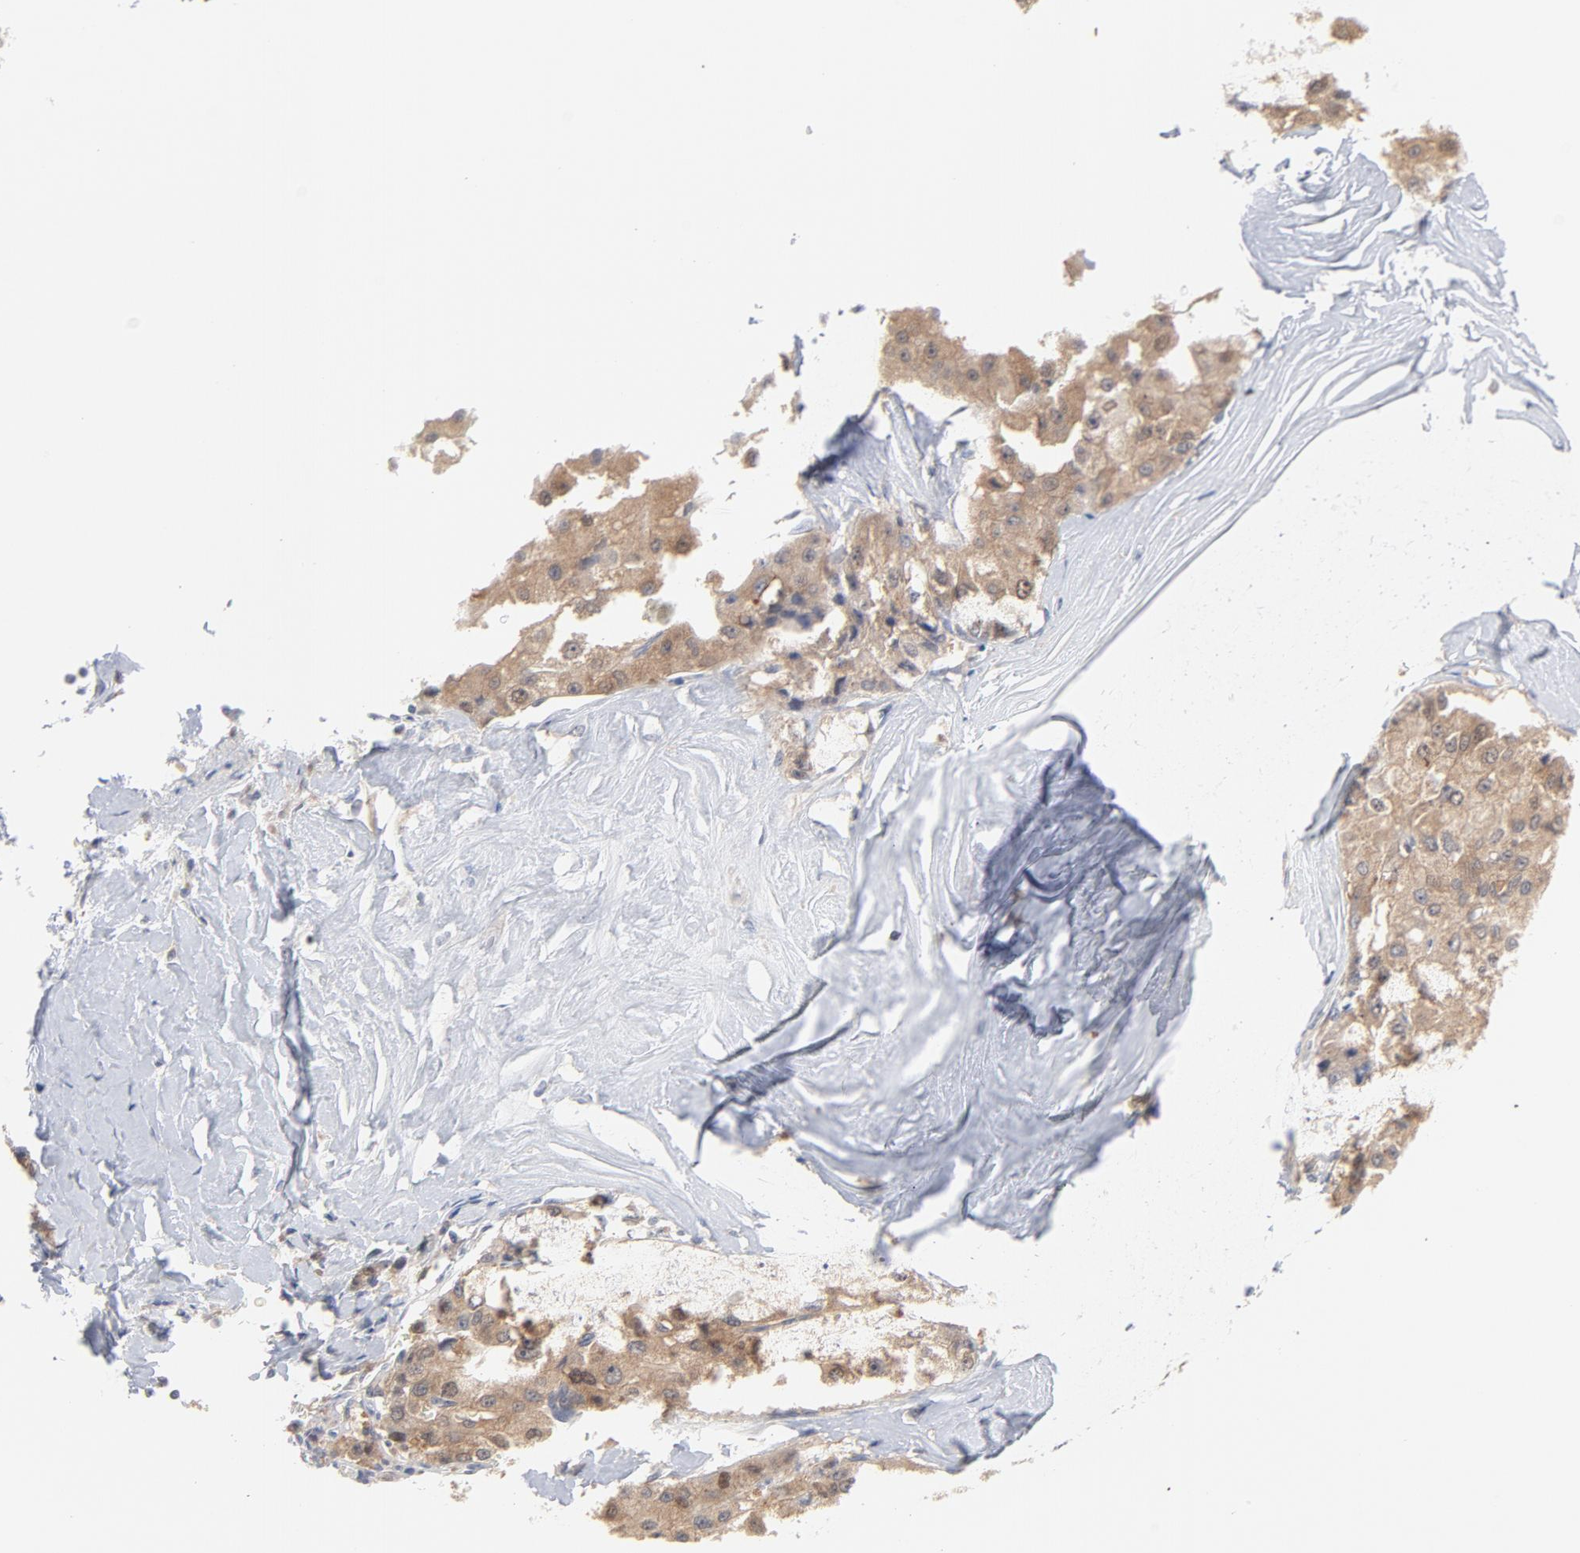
{"staining": {"intensity": "moderate", "quantity": ">75%", "location": "cytoplasmic/membranous"}, "tissue": "liver cancer", "cell_type": "Tumor cells", "image_type": "cancer", "snomed": [{"axis": "morphology", "description": "Carcinoma, Hepatocellular, NOS"}, {"axis": "topography", "description": "Liver"}], "caption": "Immunohistochemistry (IHC) (DAB) staining of liver cancer (hepatocellular carcinoma) shows moderate cytoplasmic/membranous protein staining in about >75% of tumor cells.", "gene": "UBL4A", "patient": {"sex": "male", "age": 80}}